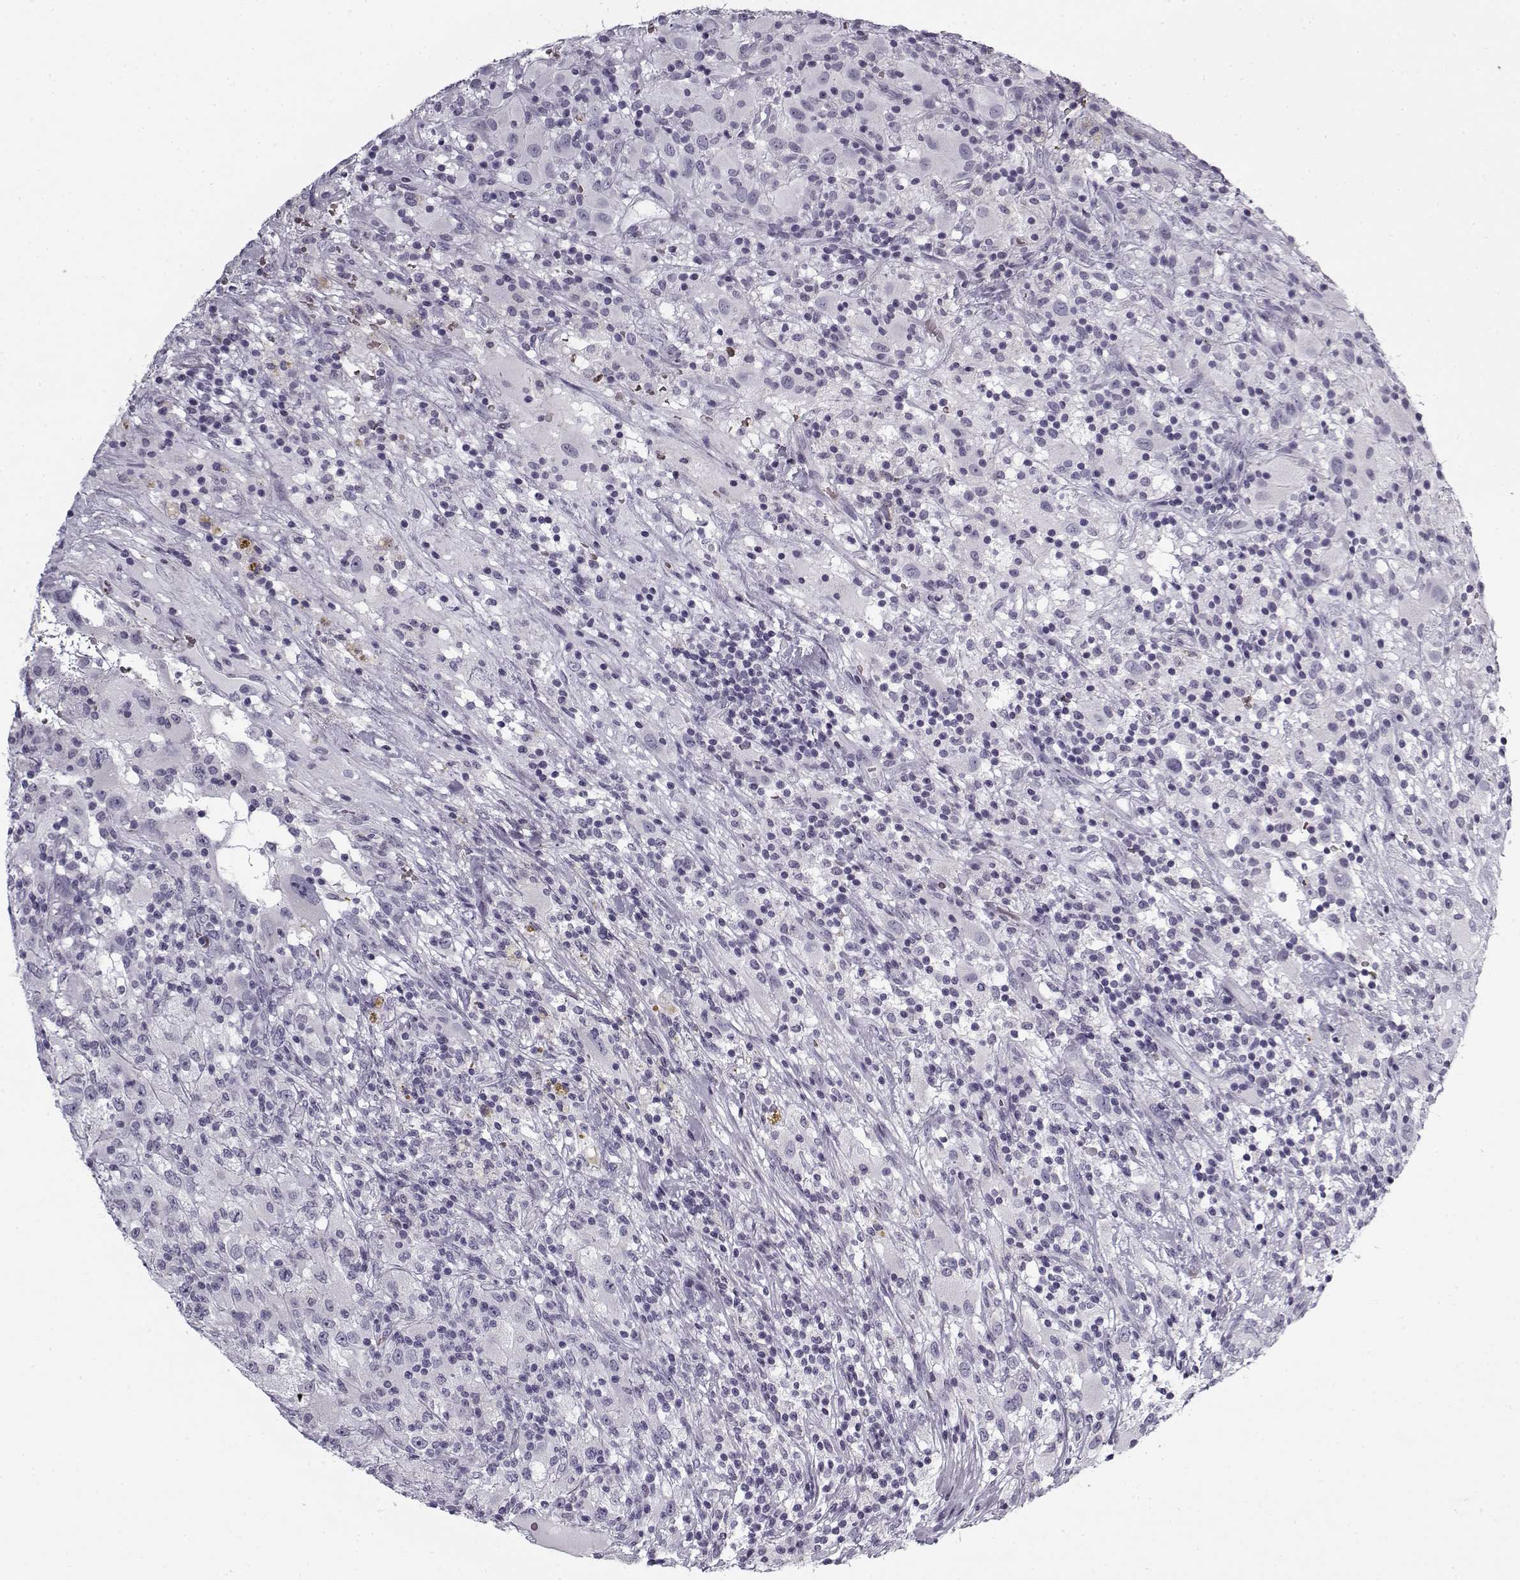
{"staining": {"intensity": "negative", "quantity": "none", "location": "none"}, "tissue": "renal cancer", "cell_type": "Tumor cells", "image_type": "cancer", "snomed": [{"axis": "morphology", "description": "Adenocarcinoma, NOS"}, {"axis": "topography", "description": "Kidney"}], "caption": "High magnification brightfield microscopy of renal adenocarcinoma stained with DAB (3,3'-diaminobenzidine) (brown) and counterstained with hematoxylin (blue): tumor cells show no significant positivity.", "gene": "SNCA", "patient": {"sex": "female", "age": 67}}